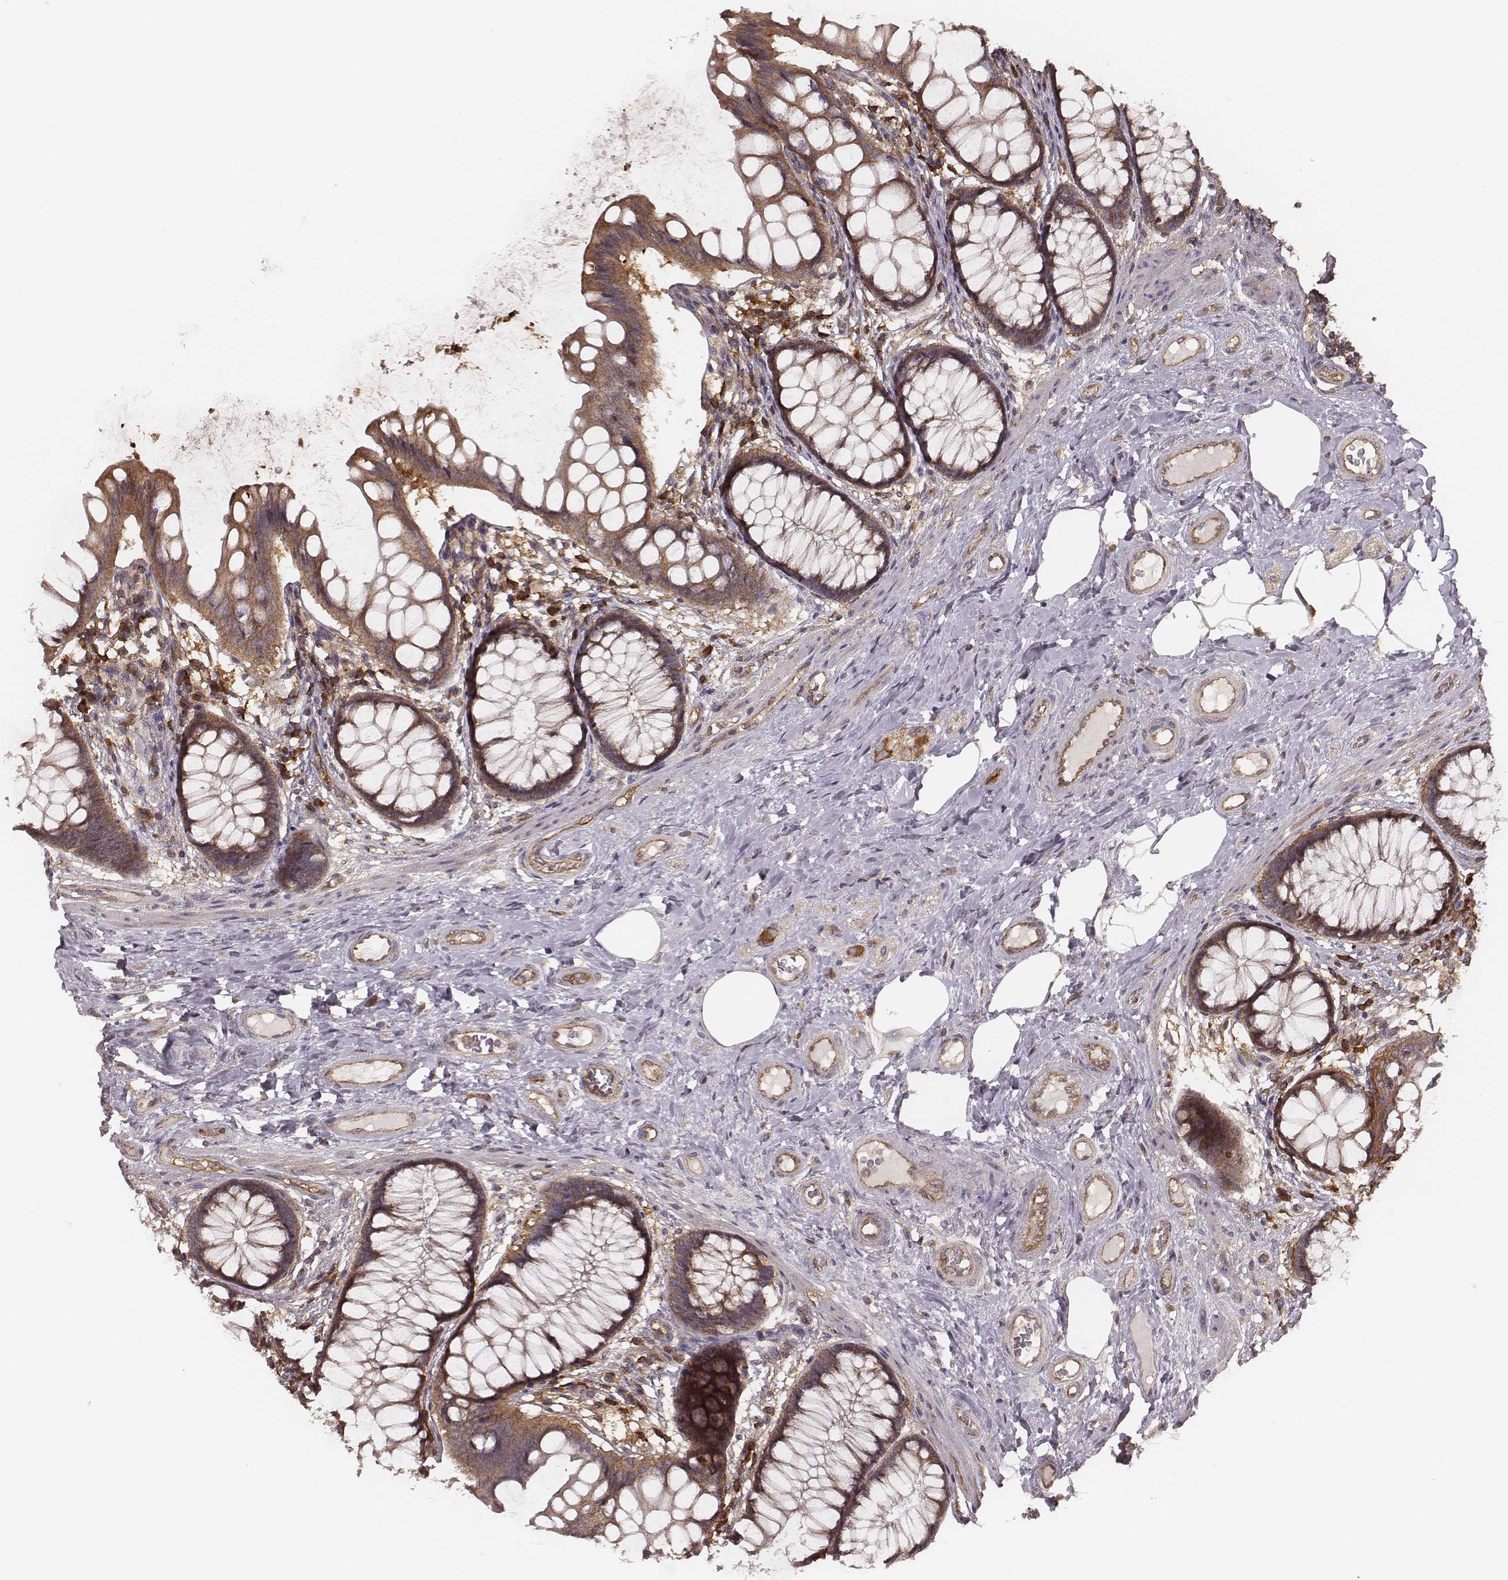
{"staining": {"intensity": "moderate", "quantity": ">75%", "location": "cytoplasmic/membranous"}, "tissue": "colon", "cell_type": "Endothelial cells", "image_type": "normal", "snomed": [{"axis": "morphology", "description": "Normal tissue, NOS"}, {"axis": "topography", "description": "Colon"}], "caption": "Human colon stained with a brown dye demonstrates moderate cytoplasmic/membranous positive expression in about >75% of endothelial cells.", "gene": "CARS1", "patient": {"sex": "female", "age": 65}}